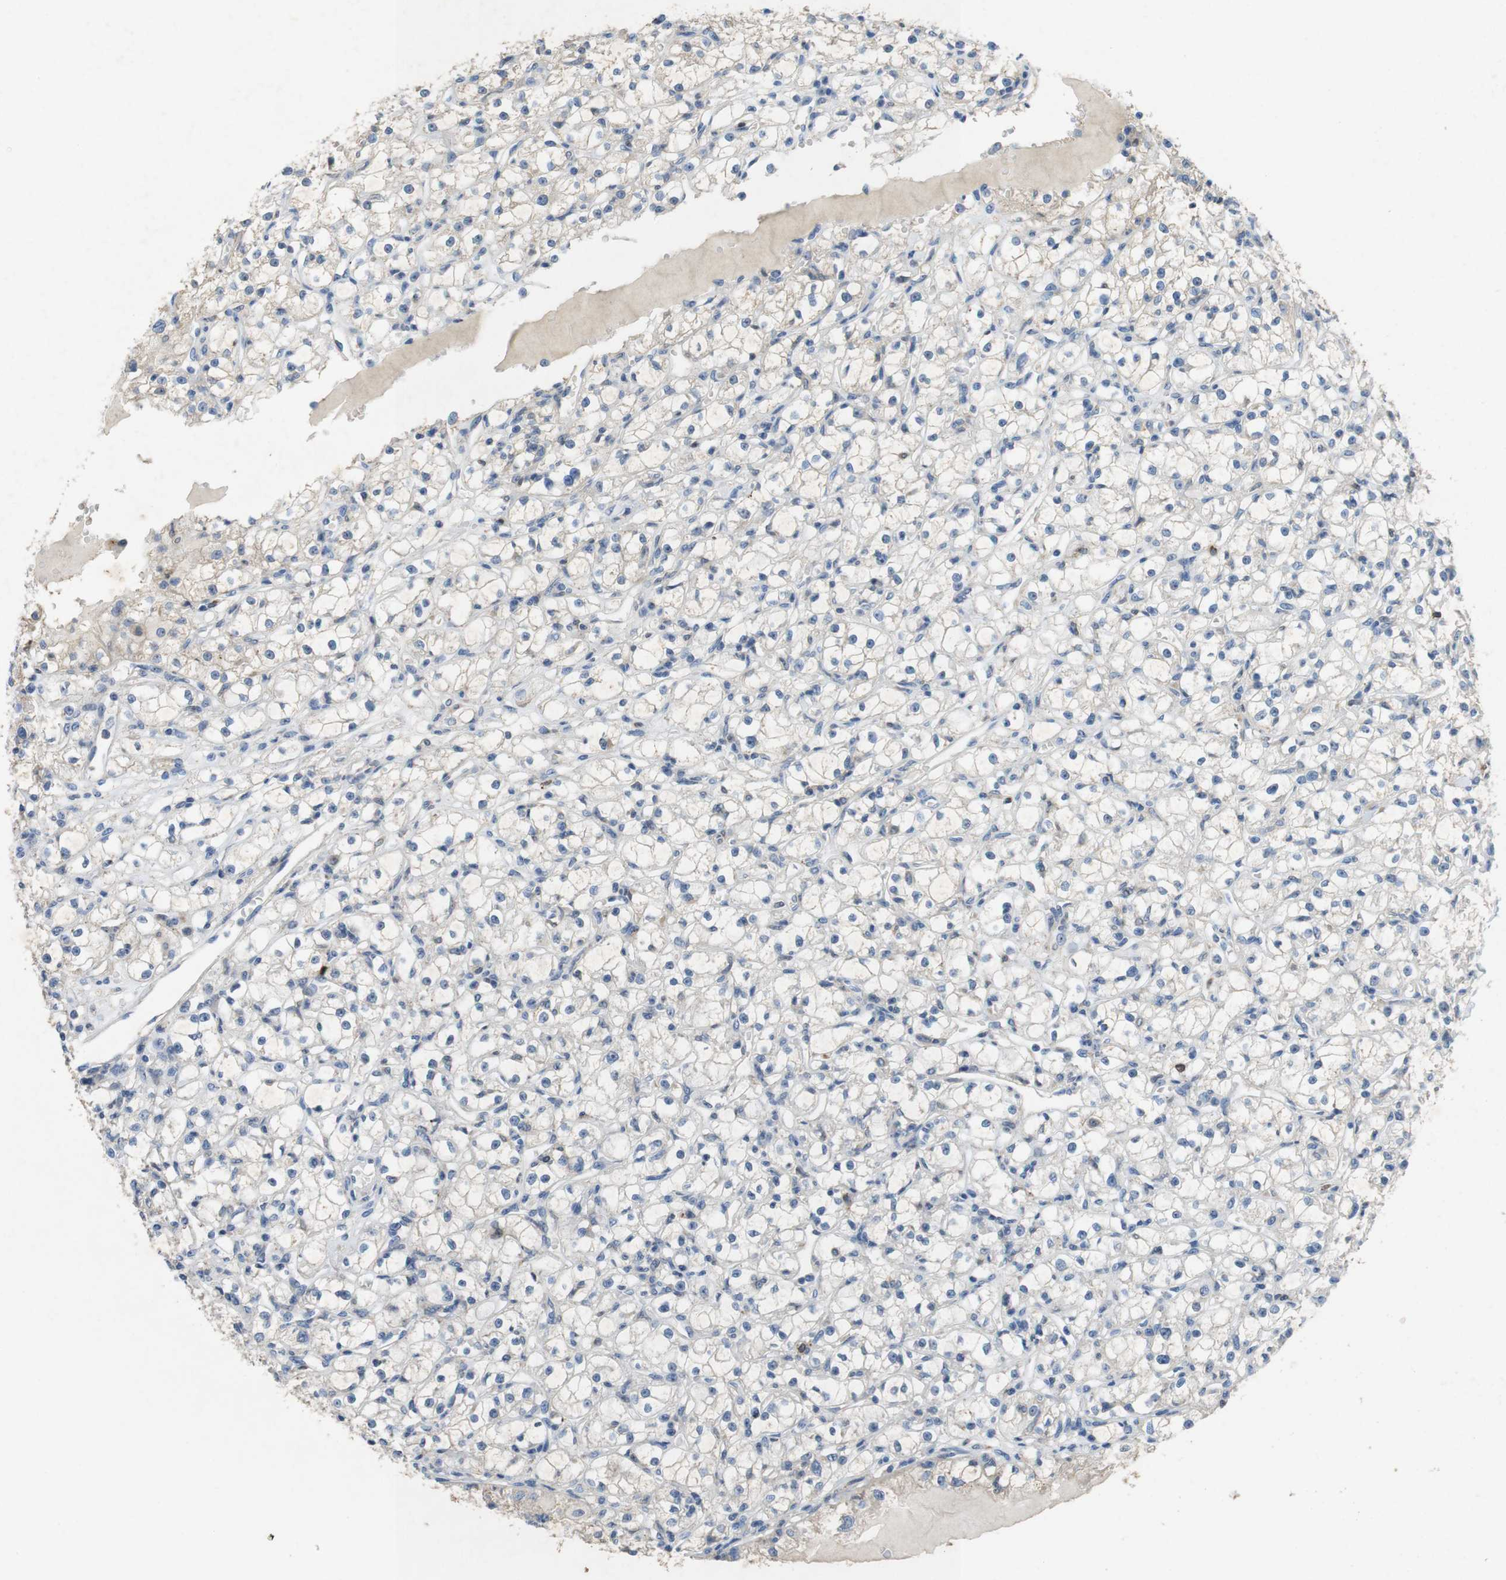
{"staining": {"intensity": "negative", "quantity": "none", "location": "none"}, "tissue": "renal cancer", "cell_type": "Tumor cells", "image_type": "cancer", "snomed": [{"axis": "morphology", "description": "Adenocarcinoma, NOS"}, {"axis": "topography", "description": "Kidney"}], "caption": "Adenocarcinoma (renal) was stained to show a protein in brown. There is no significant expression in tumor cells. The staining was performed using DAB (3,3'-diaminobenzidine) to visualize the protein expression in brown, while the nuclei were stained in blue with hematoxylin (Magnification: 20x).", "gene": "TJP3", "patient": {"sex": "male", "age": 56}}